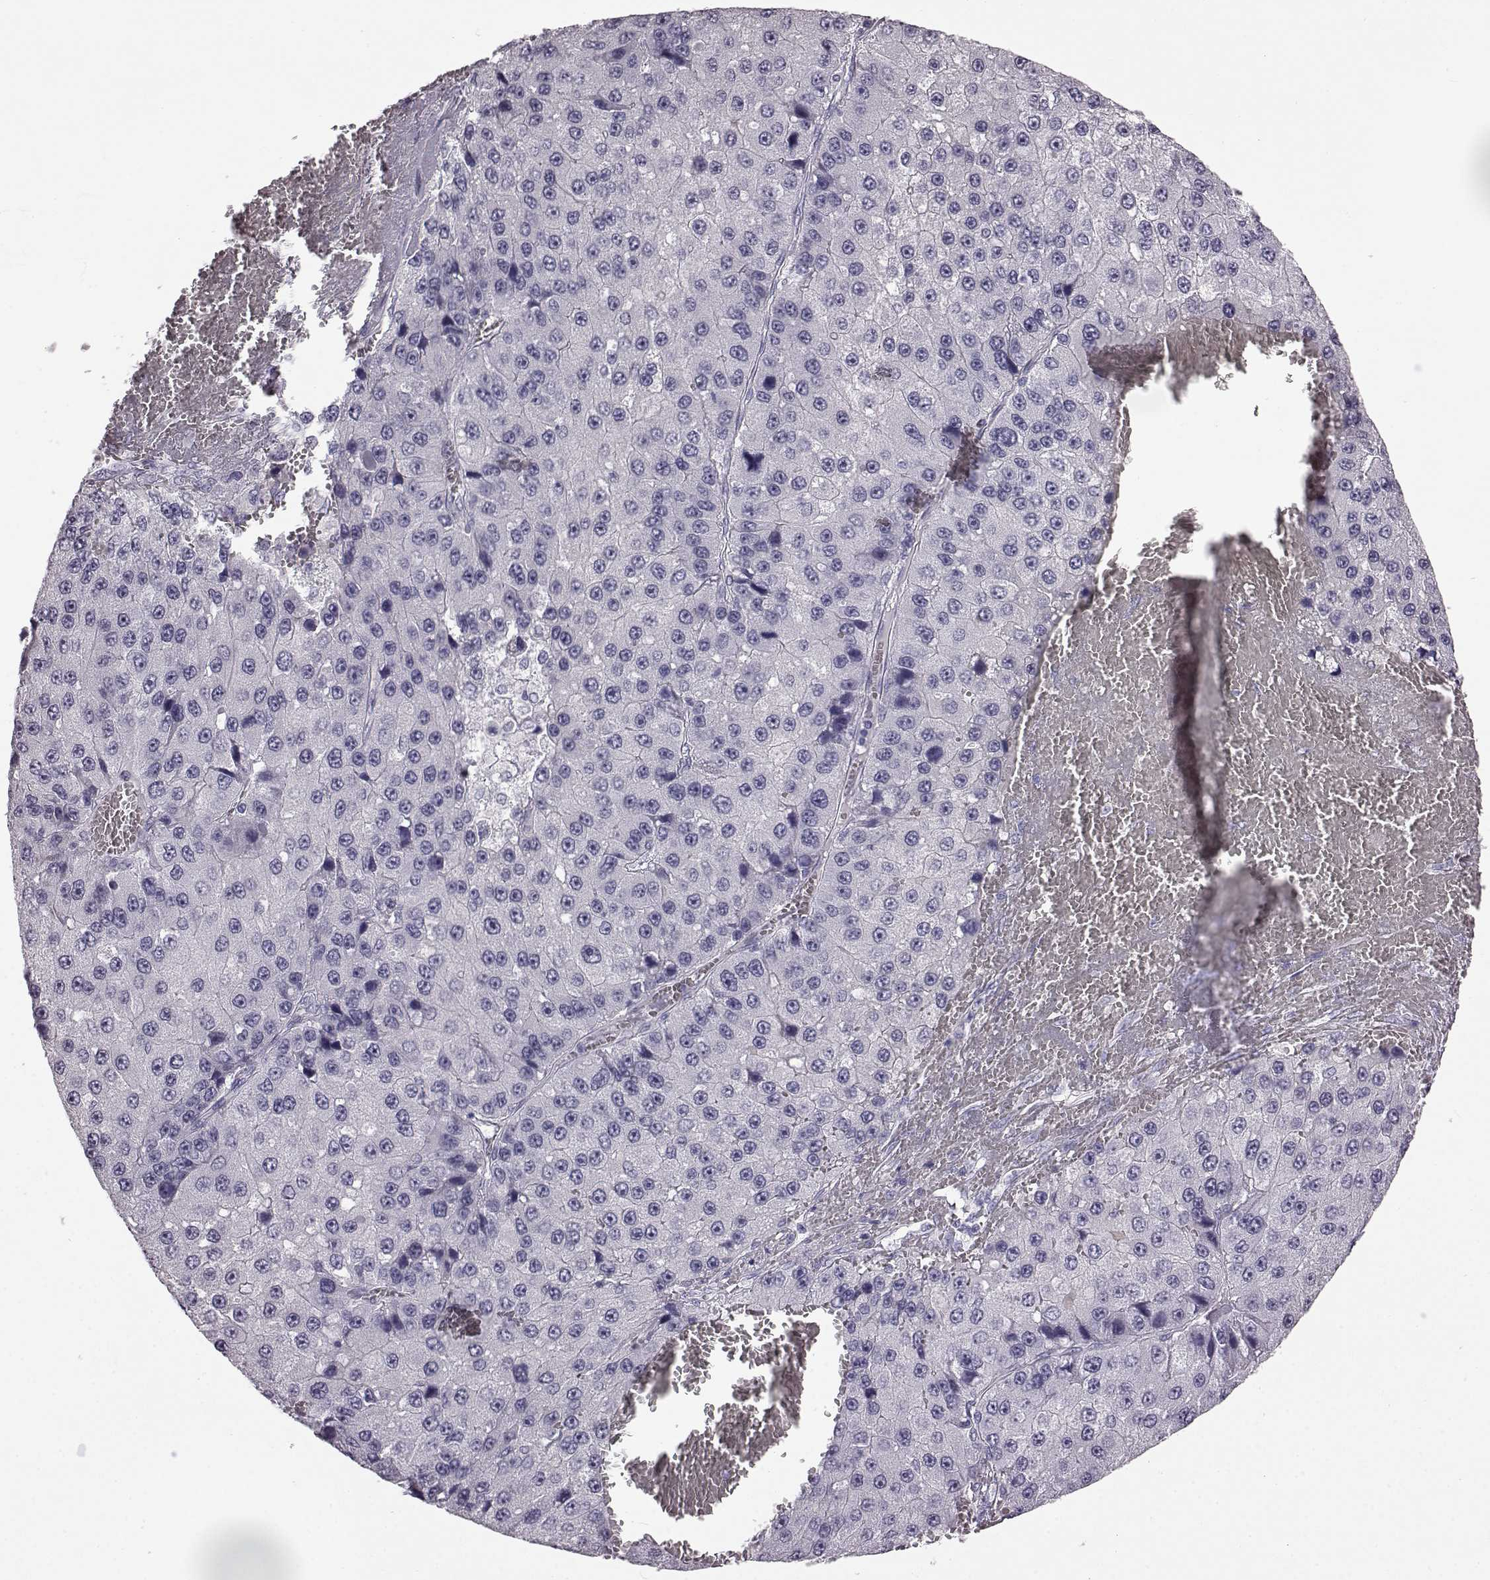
{"staining": {"intensity": "negative", "quantity": "none", "location": "none"}, "tissue": "liver cancer", "cell_type": "Tumor cells", "image_type": "cancer", "snomed": [{"axis": "morphology", "description": "Carcinoma, Hepatocellular, NOS"}, {"axis": "topography", "description": "Liver"}], "caption": "Immunohistochemical staining of human liver cancer displays no significant expression in tumor cells.", "gene": "AIPL1", "patient": {"sex": "female", "age": 73}}